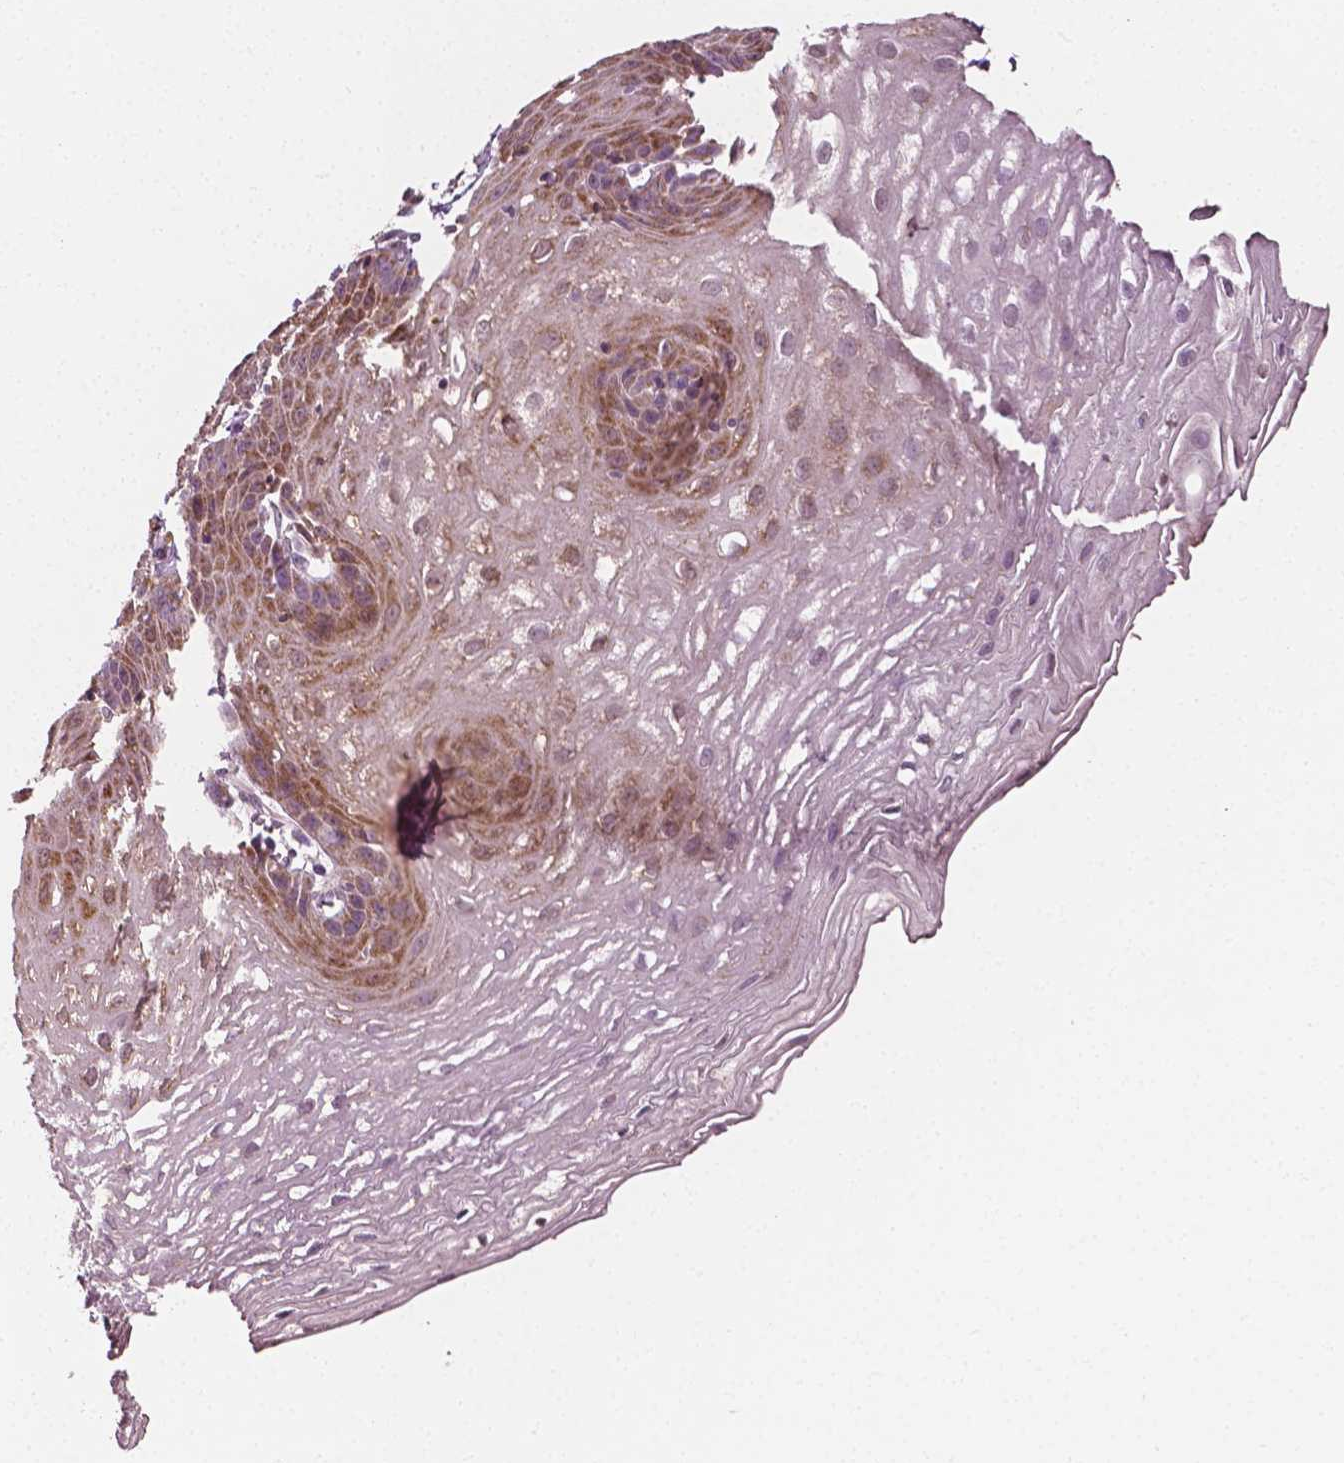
{"staining": {"intensity": "moderate", "quantity": ">75%", "location": "cytoplasmic/membranous"}, "tissue": "esophagus", "cell_type": "Squamous epithelial cells", "image_type": "normal", "snomed": [{"axis": "morphology", "description": "Normal tissue, NOS"}, {"axis": "topography", "description": "Esophagus"}], "caption": "Esophagus stained for a protein (brown) shows moderate cytoplasmic/membranous positive positivity in approximately >75% of squamous epithelial cells.", "gene": "MCL1", "patient": {"sex": "female", "age": 81}}